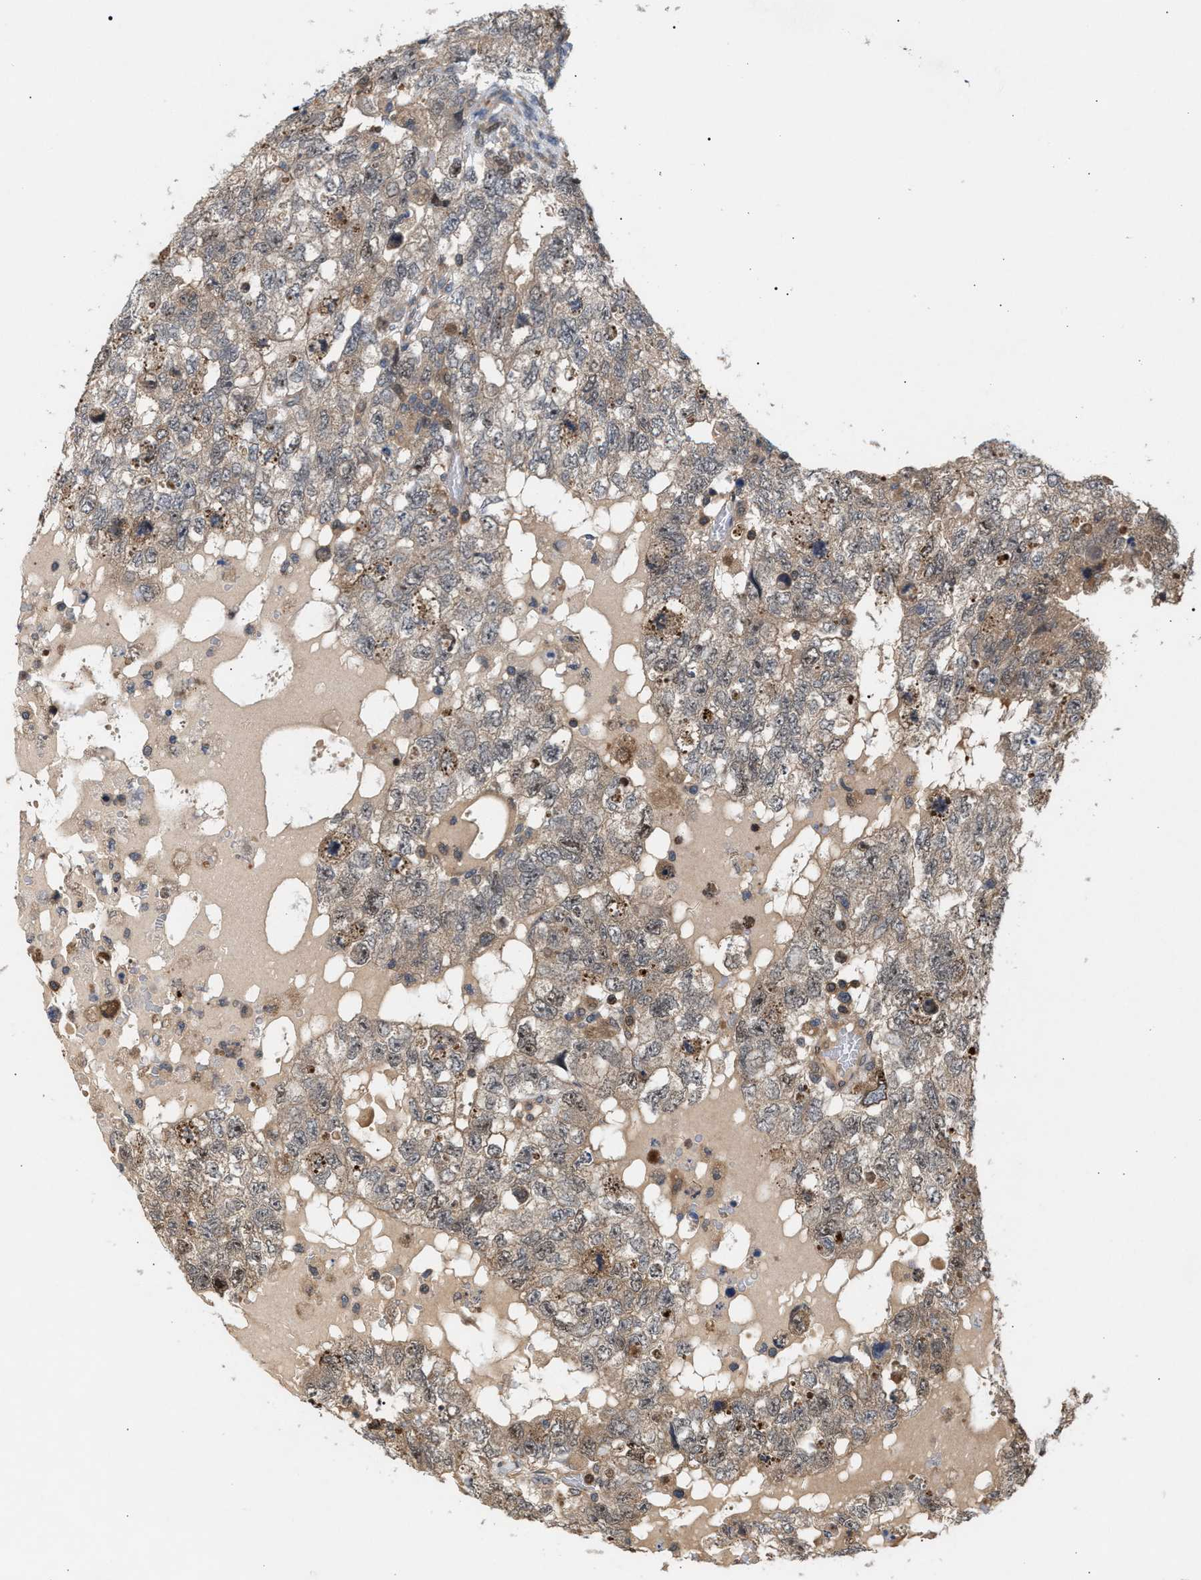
{"staining": {"intensity": "weak", "quantity": ">75%", "location": "cytoplasmic/membranous"}, "tissue": "testis cancer", "cell_type": "Tumor cells", "image_type": "cancer", "snomed": [{"axis": "morphology", "description": "Carcinoma, Embryonal, NOS"}, {"axis": "topography", "description": "Testis"}], "caption": "Human embryonal carcinoma (testis) stained for a protein (brown) demonstrates weak cytoplasmic/membranous positive staining in about >75% of tumor cells.", "gene": "GLOD4", "patient": {"sex": "male", "age": 36}}